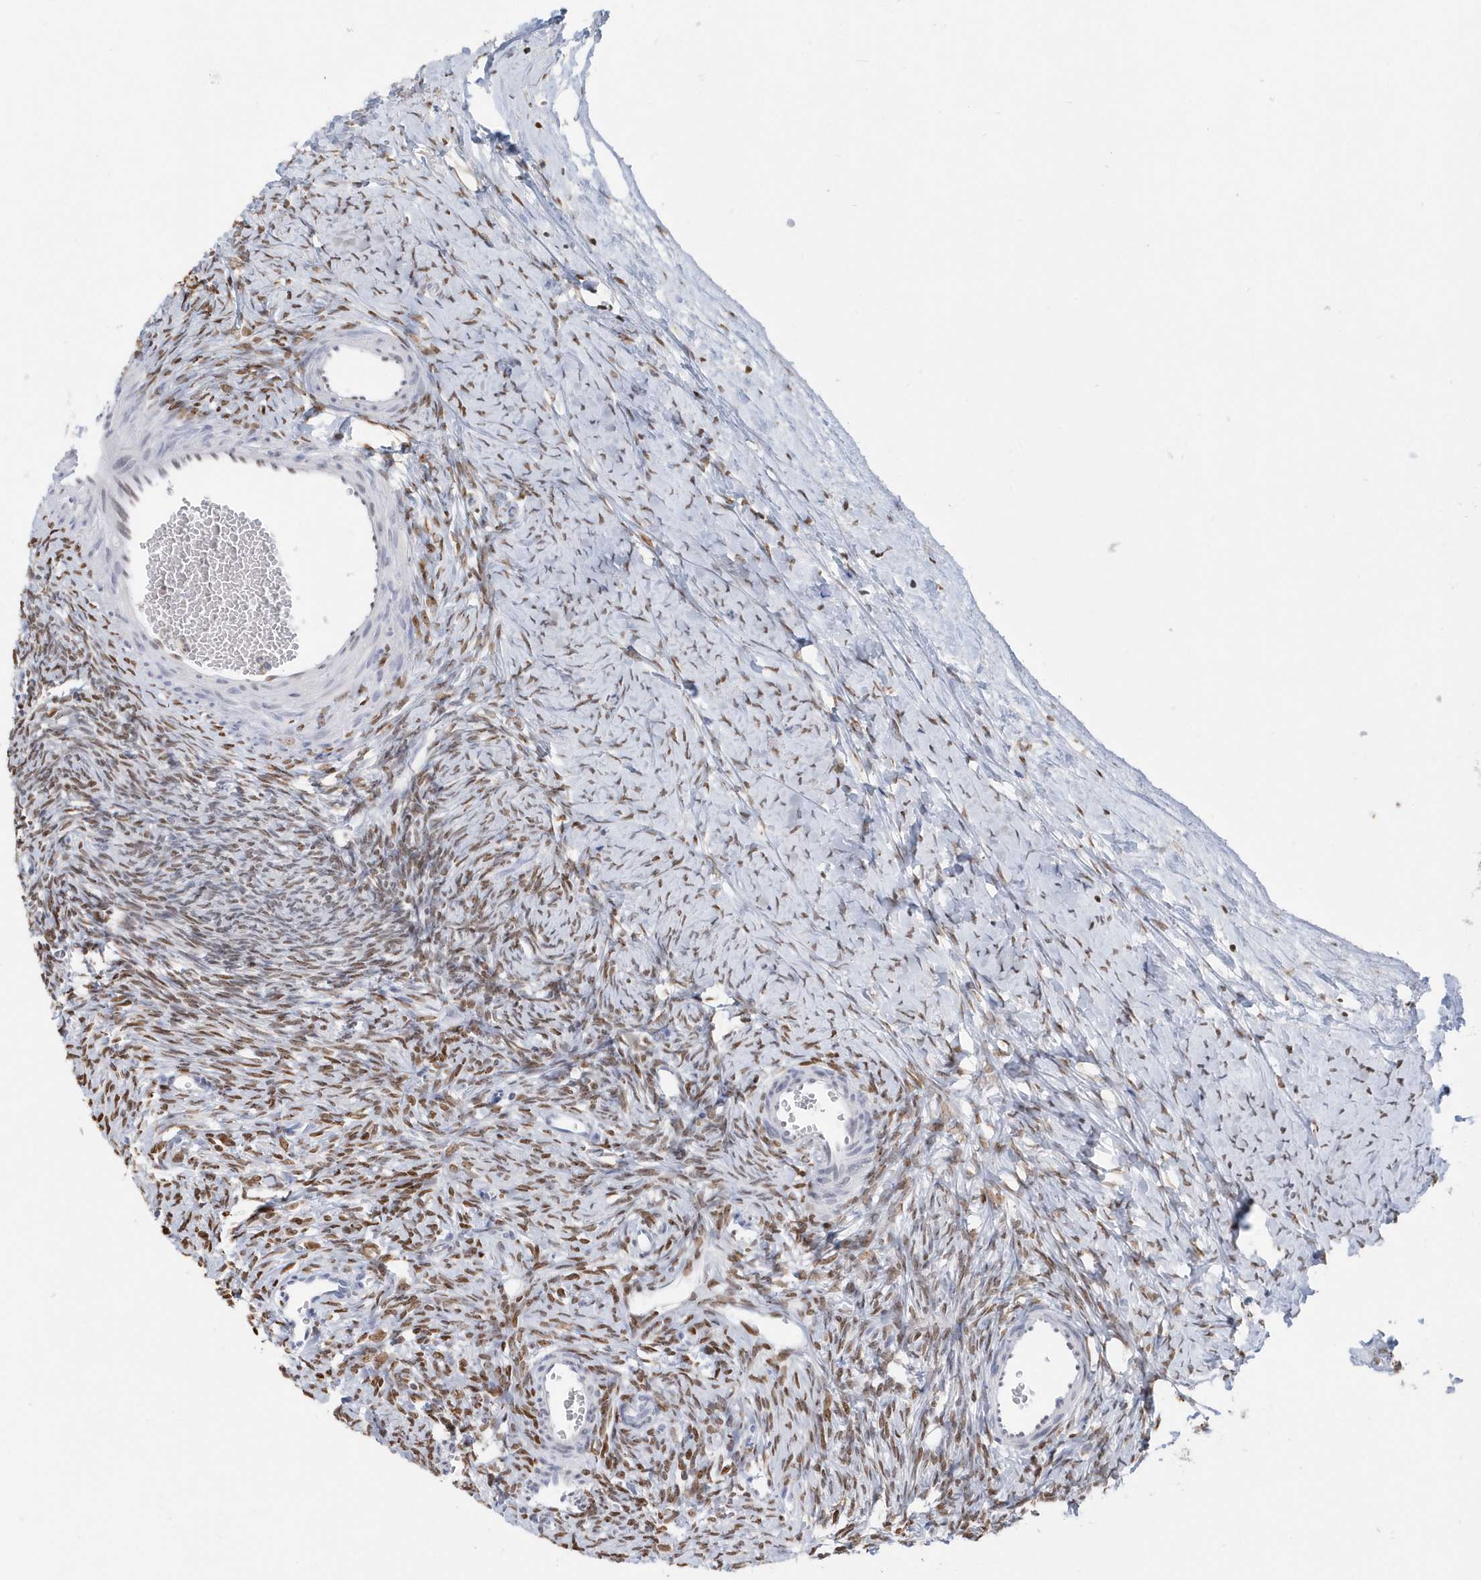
{"staining": {"intensity": "moderate", "quantity": ">75%", "location": "nuclear"}, "tissue": "ovary", "cell_type": "Follicle cells", "image_type": "normal", "snomed": [{"axis": "morphology", "description": "Normal tissue, NOS"}, {"axis": "morphology", "description": "Developmental malformation"}, {"axis": "topography", "description": "Ovary"}], "caption": "Follicle cells reveal moderate nuclear expression in about >75% of cells in benign ovary.", "gene": "MACROH2A2", "patient": {"sex": "female", "age": 39}}